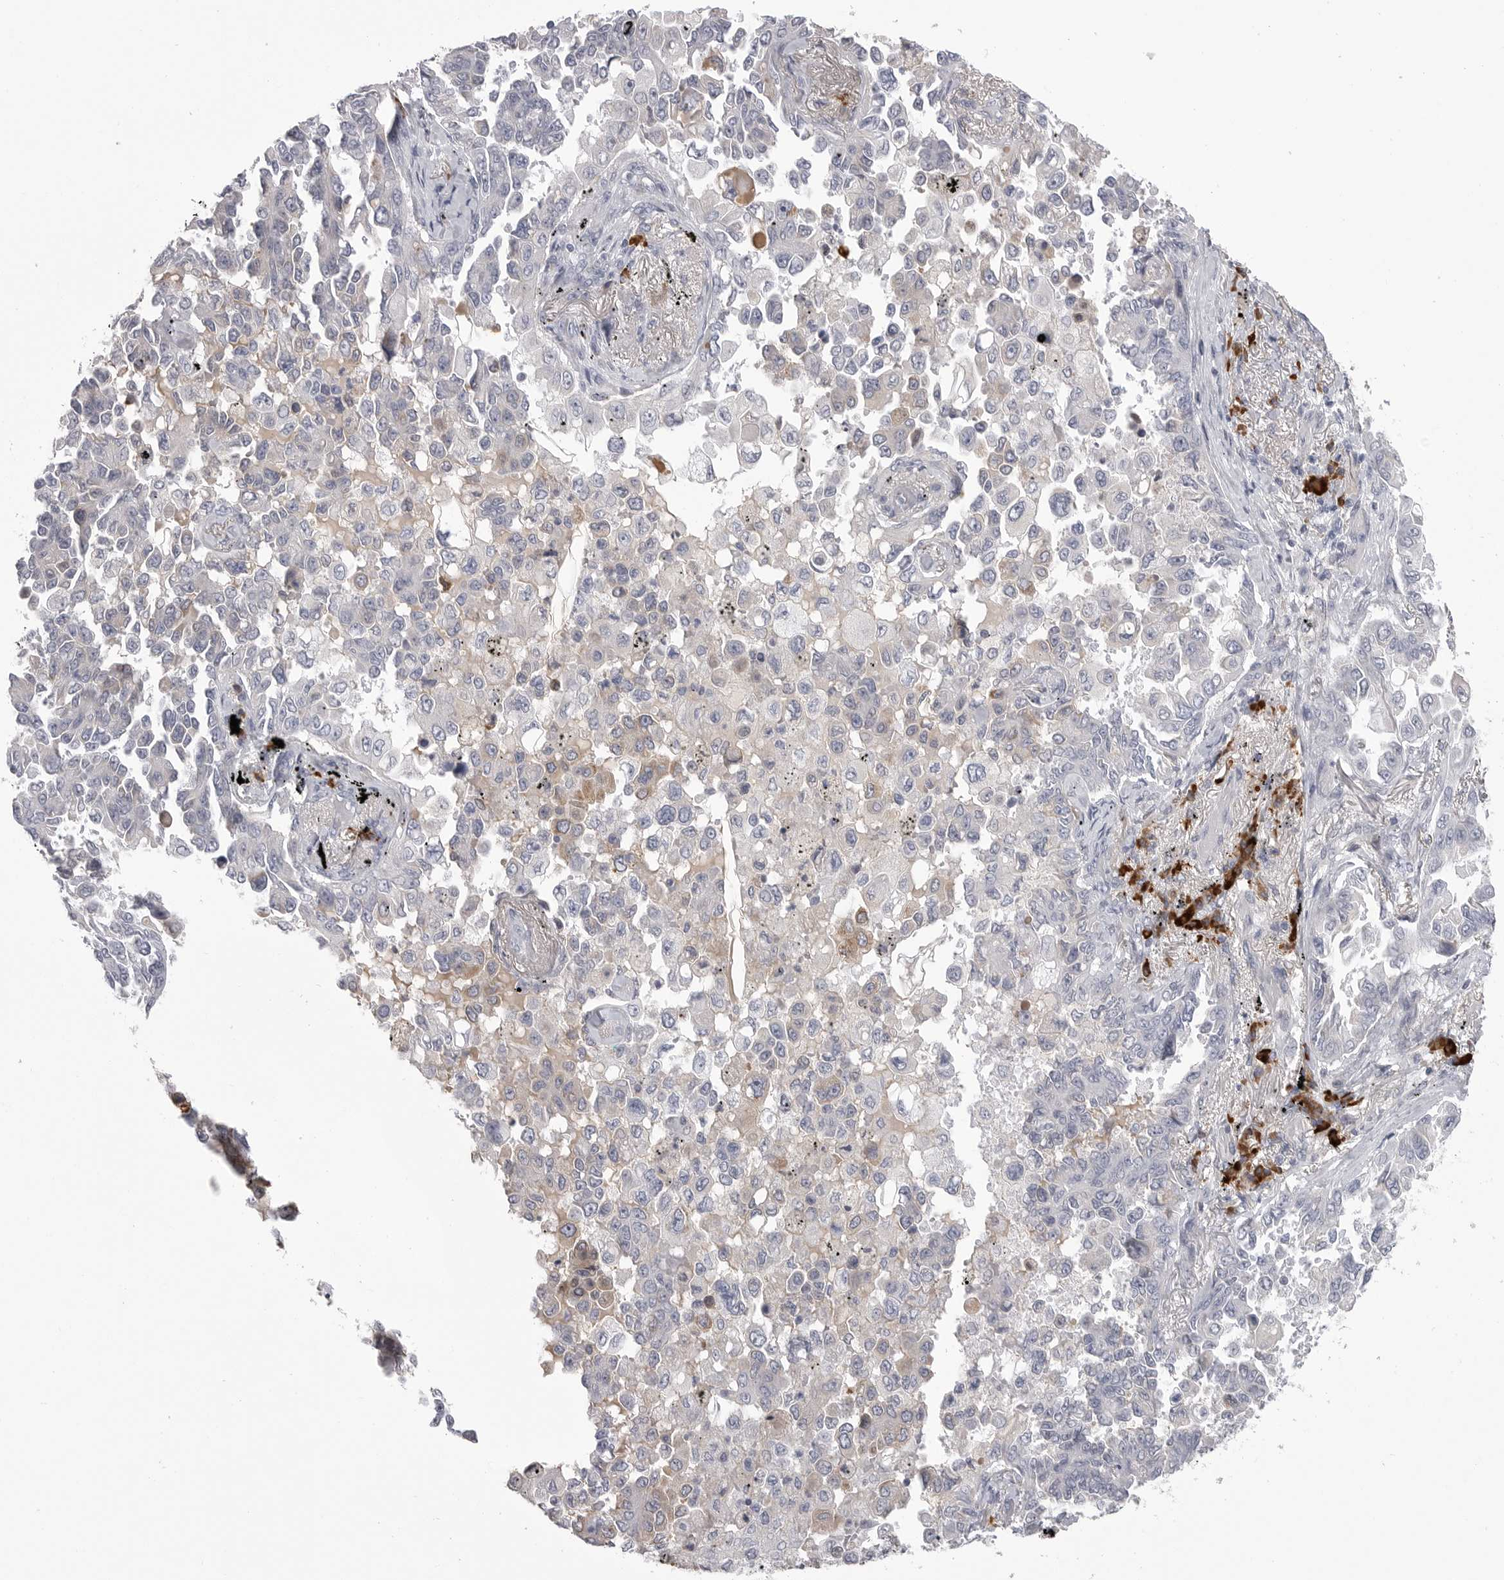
{"staining": {"intensity": "weak", "quantity": "<25%", "location": "cytoplasmic/membranous"}, "tissue": "lung cancer", "cell_type": "Tumor cells", "image_type": "cancer", "snomed": [{"axis": "morphology", "description": "Adenocarcinoma, NOS"}, {"axis": "topography", "description": "Lung"}], "caption": "Tumor cells are negative for protein expression in human lung adenocarcinoma. (Brightfield microscopy of DAB (3,3'-diaminobenzidine) IHC at high magnification).", "gene": "FKBP2", "patient": {"sex": "female", "age": 67}}